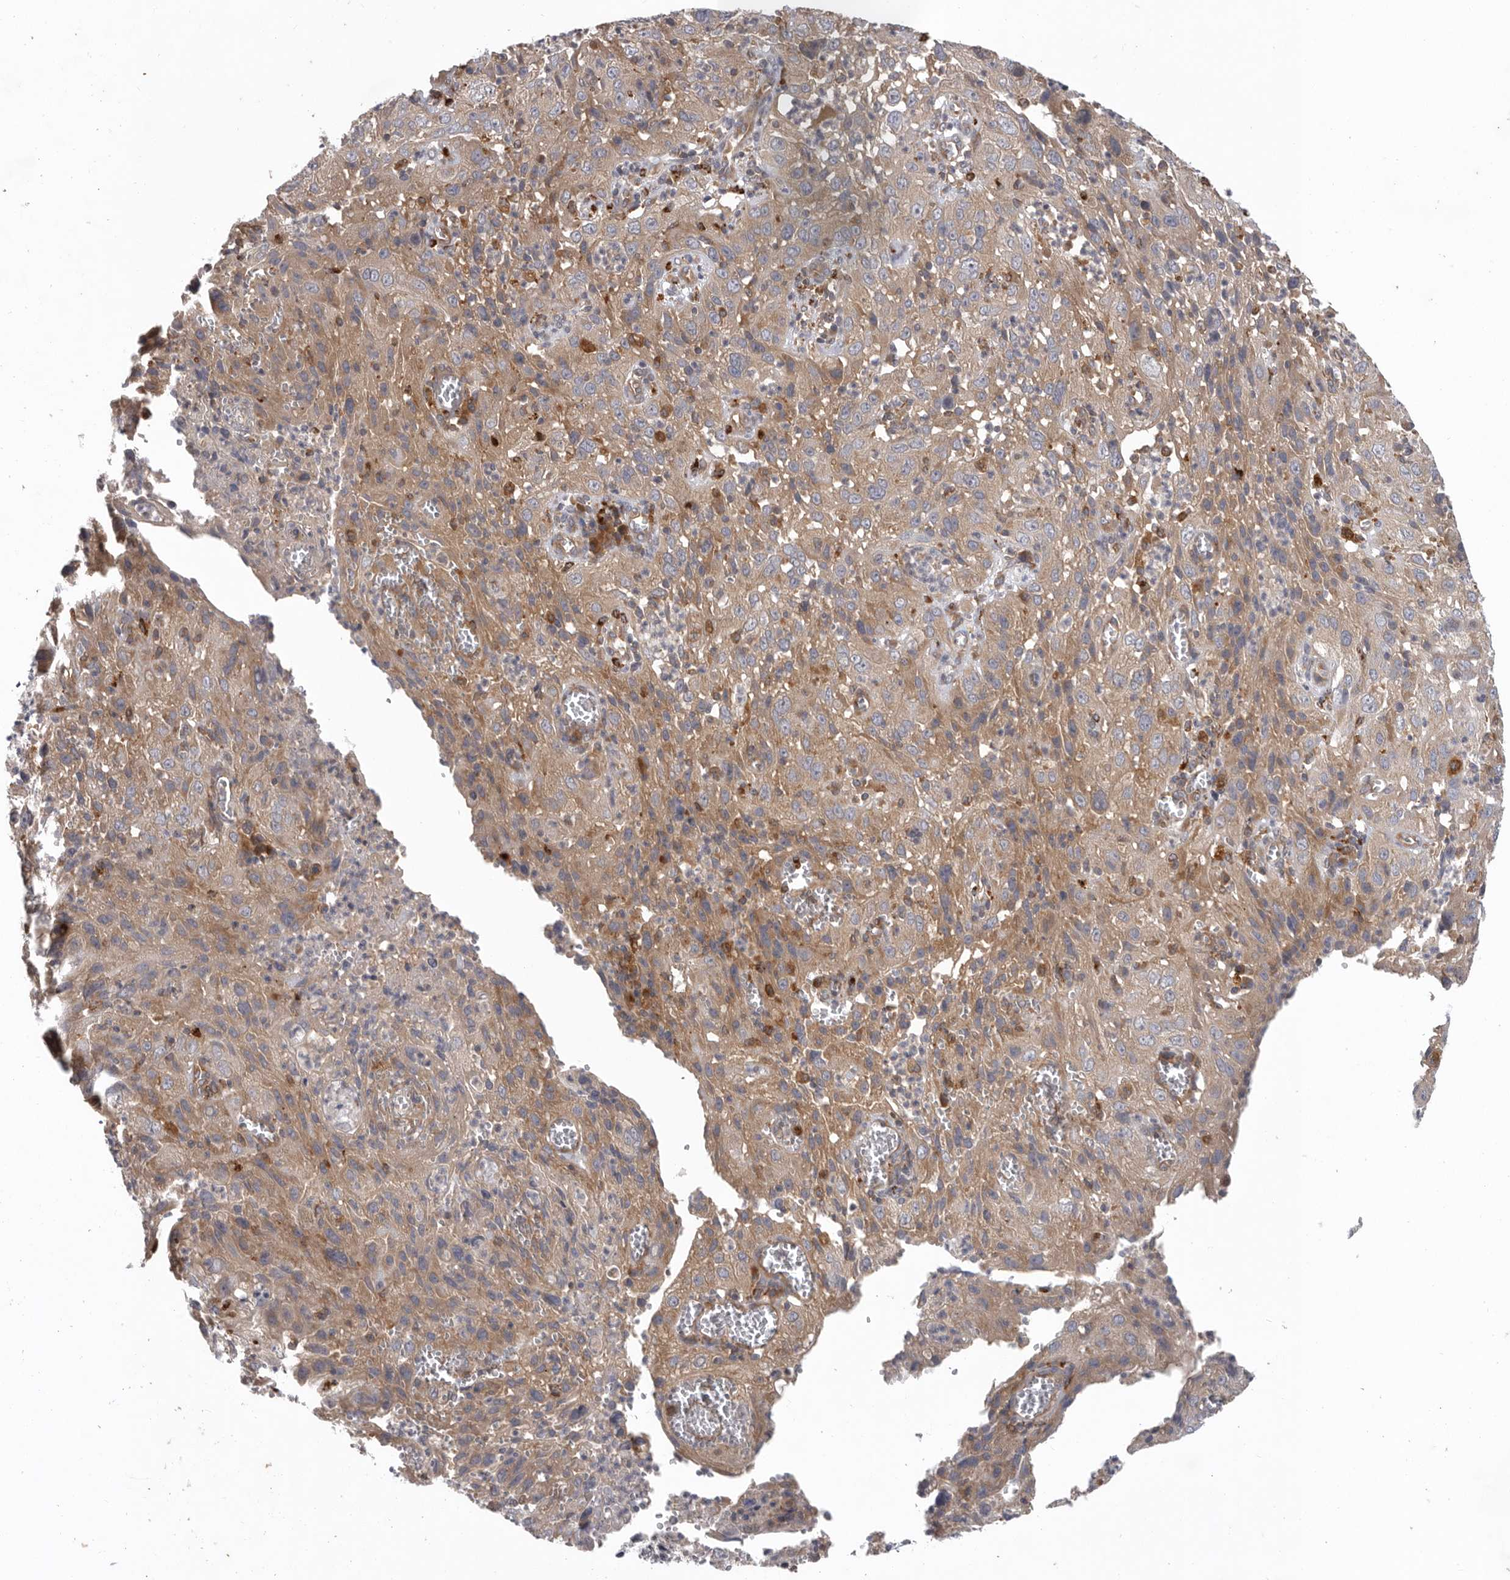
{"staining": {"intensity": "weak", "quantity": ">75%", "location": "cytoplasmic/membranous"}, "tissue": "cervical cancer", "cell_type": "Tumor cells", "image_type": "cancer", "snomed": [{"axis": "morphology", "description": "Squamous cell carcinoma, NOS"}, {"axis": "topography", "description": "Cervix"}], "caption": "Cervical cancer stained with immunohistochemistry demonstrates weak cytoplasmic/membranous expression in about >75% of tumor cells.", "gene": "C1orf109", "patient": {"sex": "female", "age": 32}}